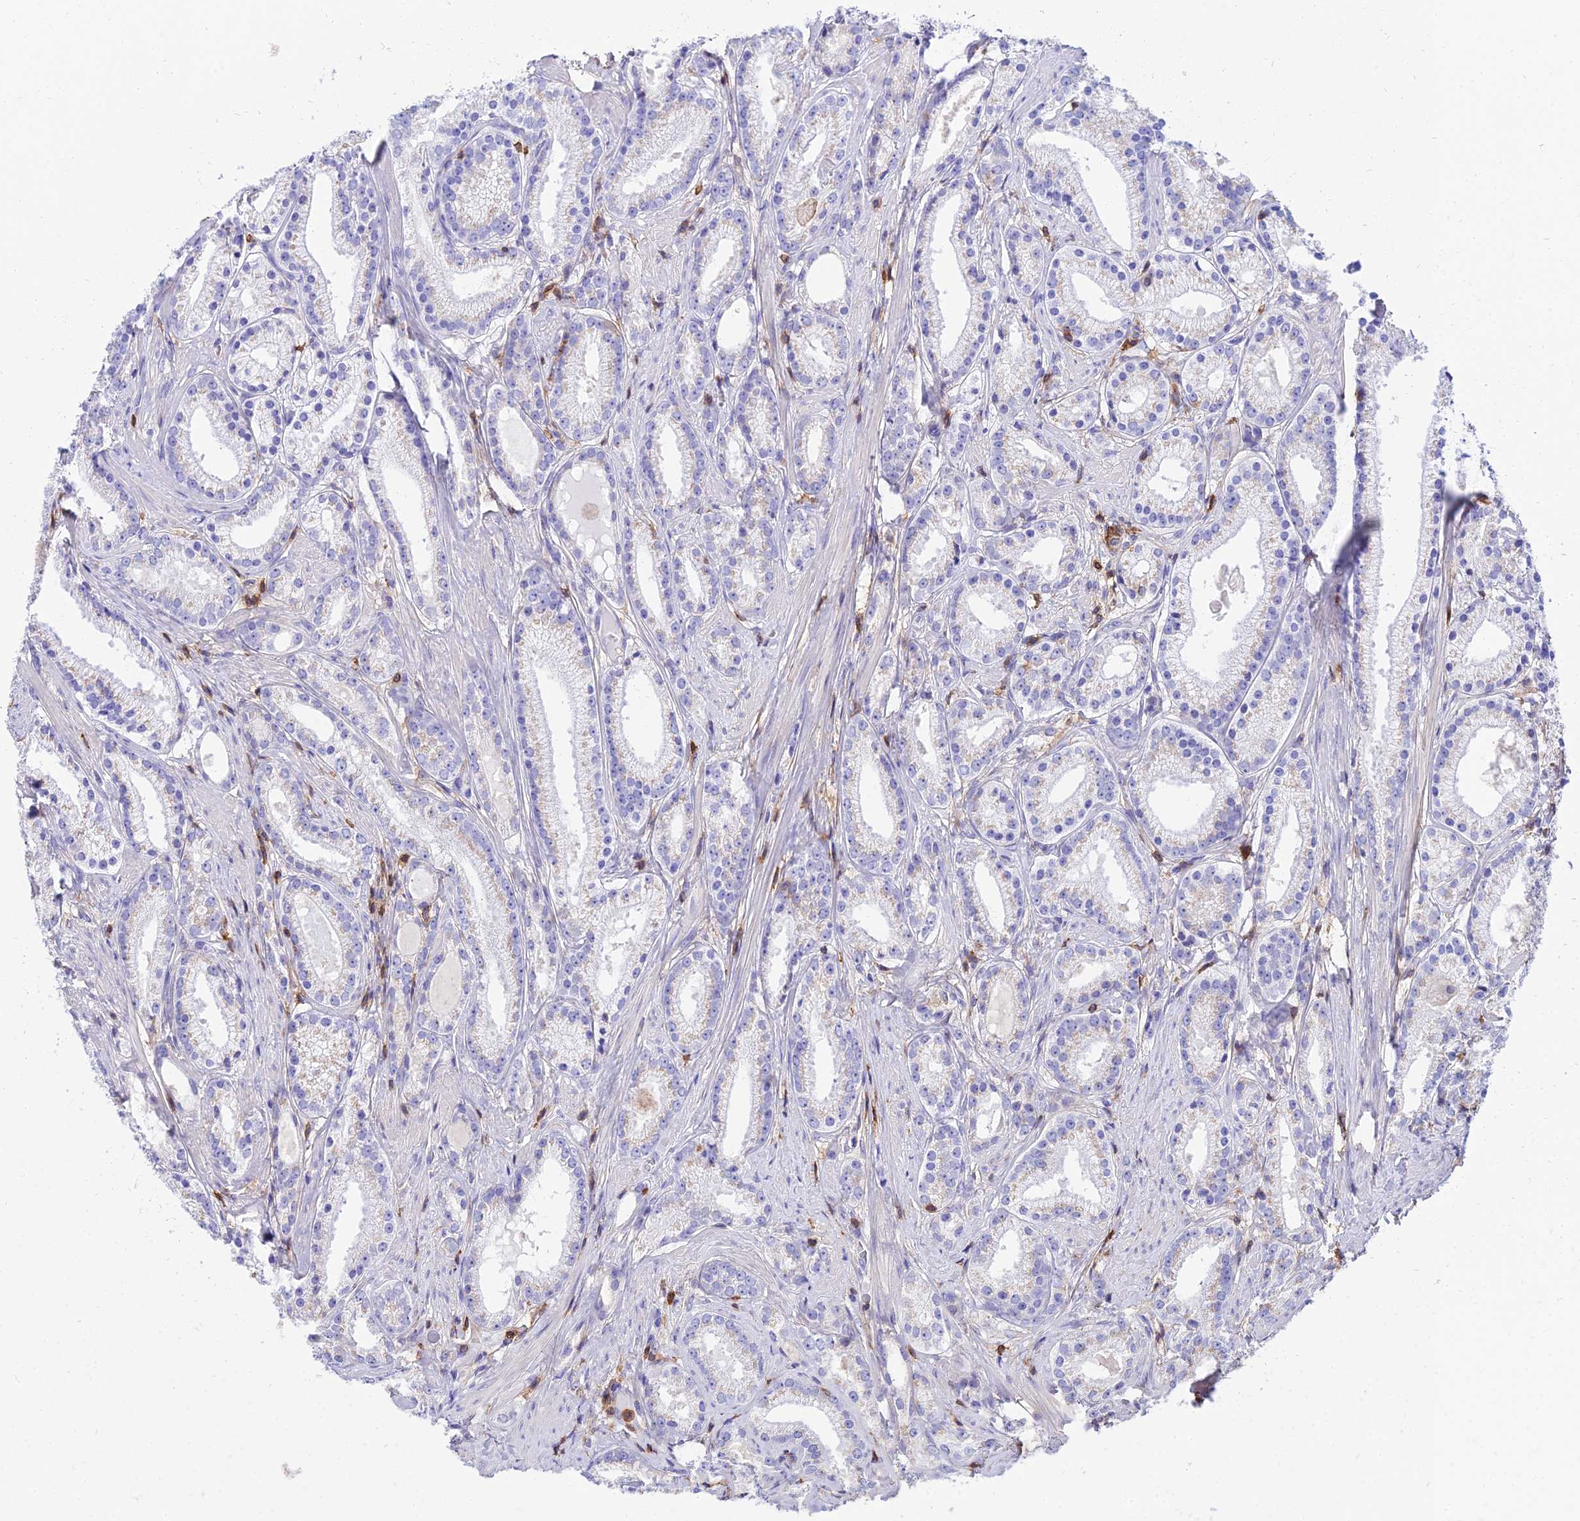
{"staining": {"intensity": "negative", "quantity": "none", "location": "none"}, "tissue": "prostate cancer", "cell_type": "Tumor cells", "image_type": "cancer", "snomed": [{"axis": "morphology", "description": "Adenocarcinoma, Low grade"}, {"axis": "topography", "description": "Prostate"}], "caption": "The photomicrograph displays no significant expression in tumor cells of prostate cancer.", "gene": "SREK1IP1", "patient": {"sex": "male", "age": 57}}